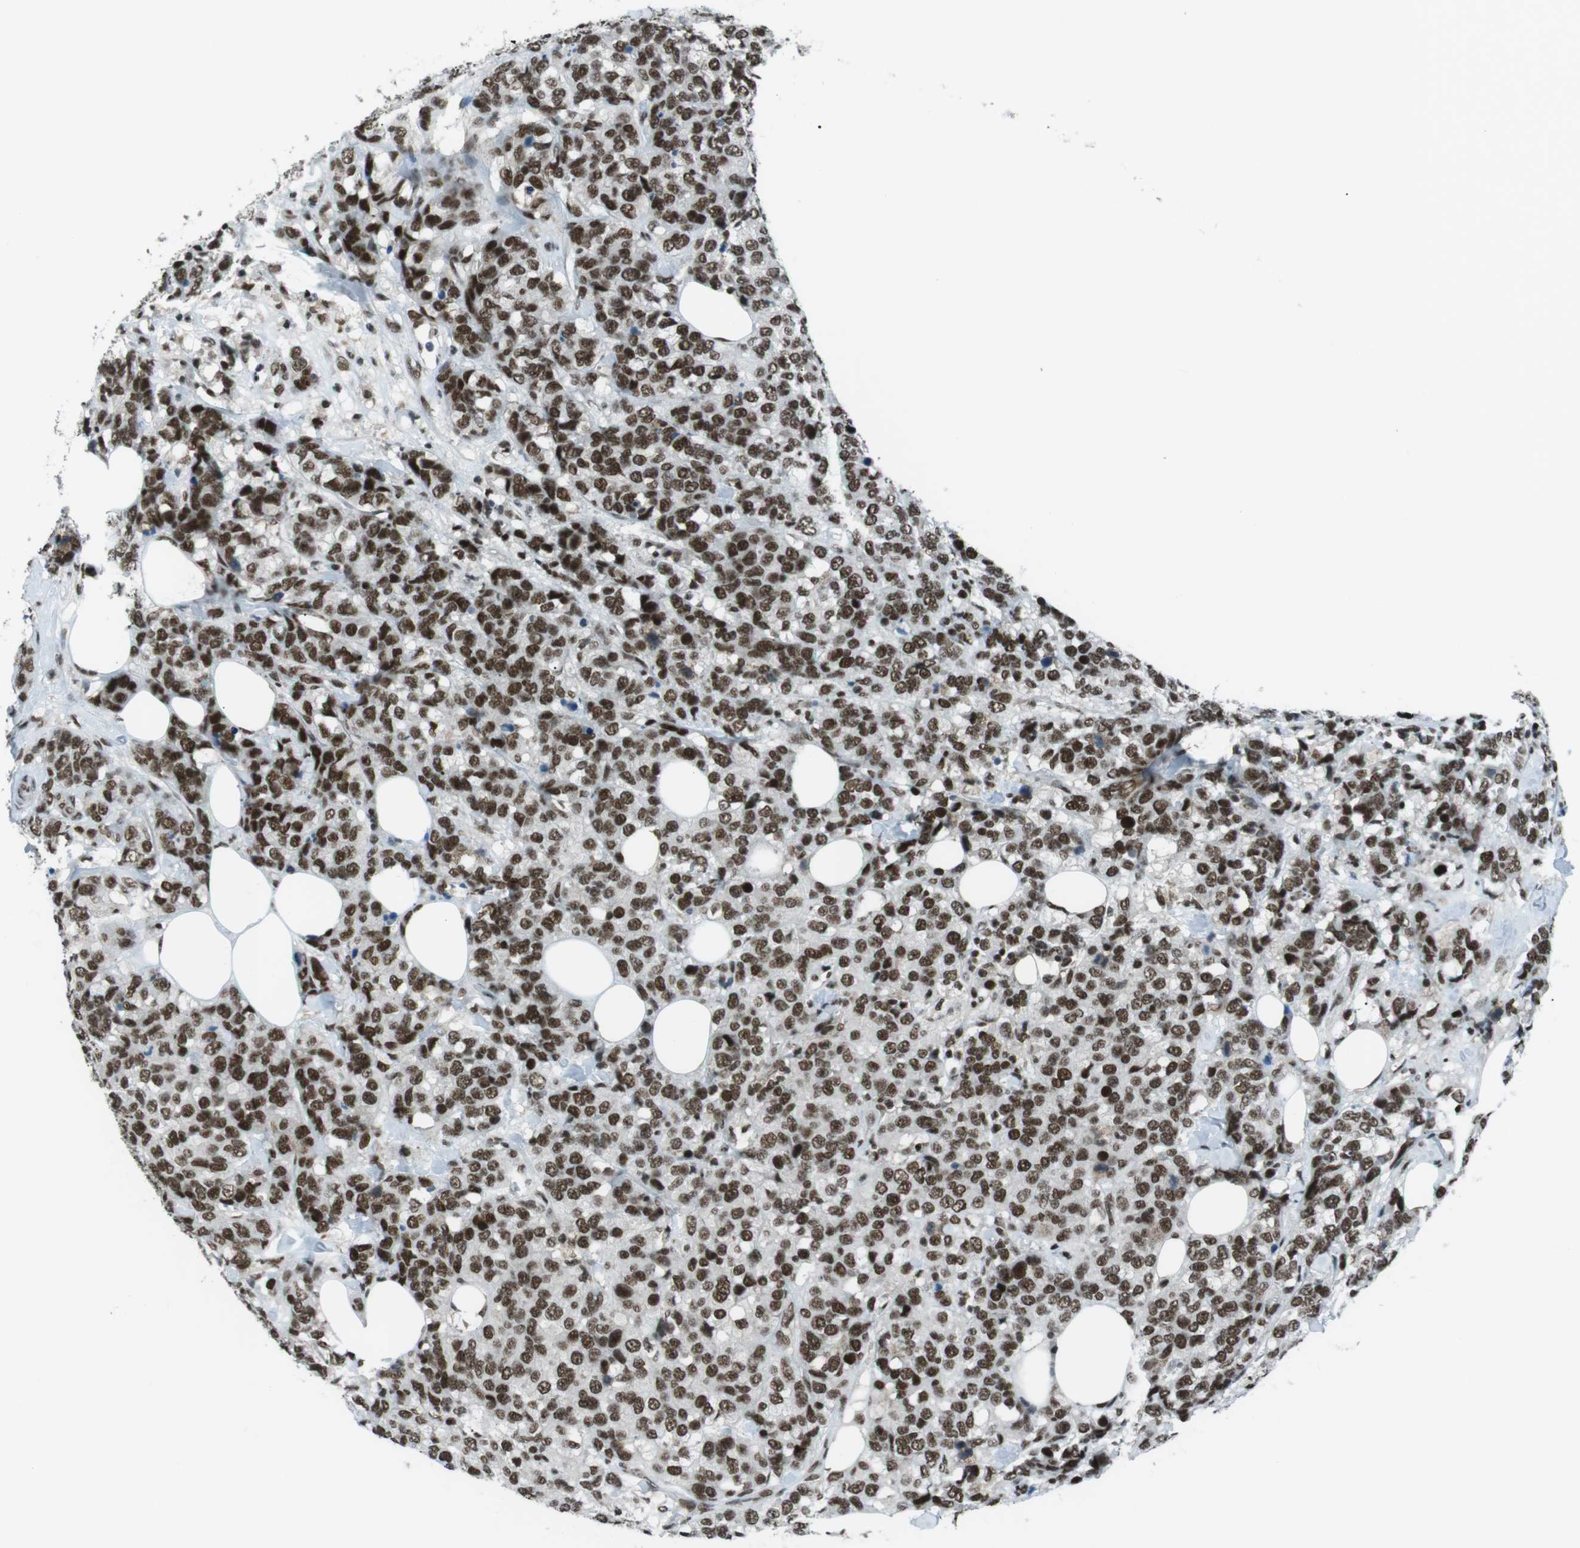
{"staining": {"intensity": "strong", "quantity": ">75%", "location": "nuclear"}, "tissue": "breast cancer", "cell_type": "Tumor cells", "image_type": "cancer", "snomed": [{"axis": "morphology", "description": "Lobular carcinoma"}, {"axis": "topography", "description": "Breast"}], "caption": "Protein expression analysis of human lobular carcinoma (breast) reveals strong nuclear staining in approximately >75% of tumor cells.", "gene": "TAF1", "patient": {"sex": "female", "age": 59}}